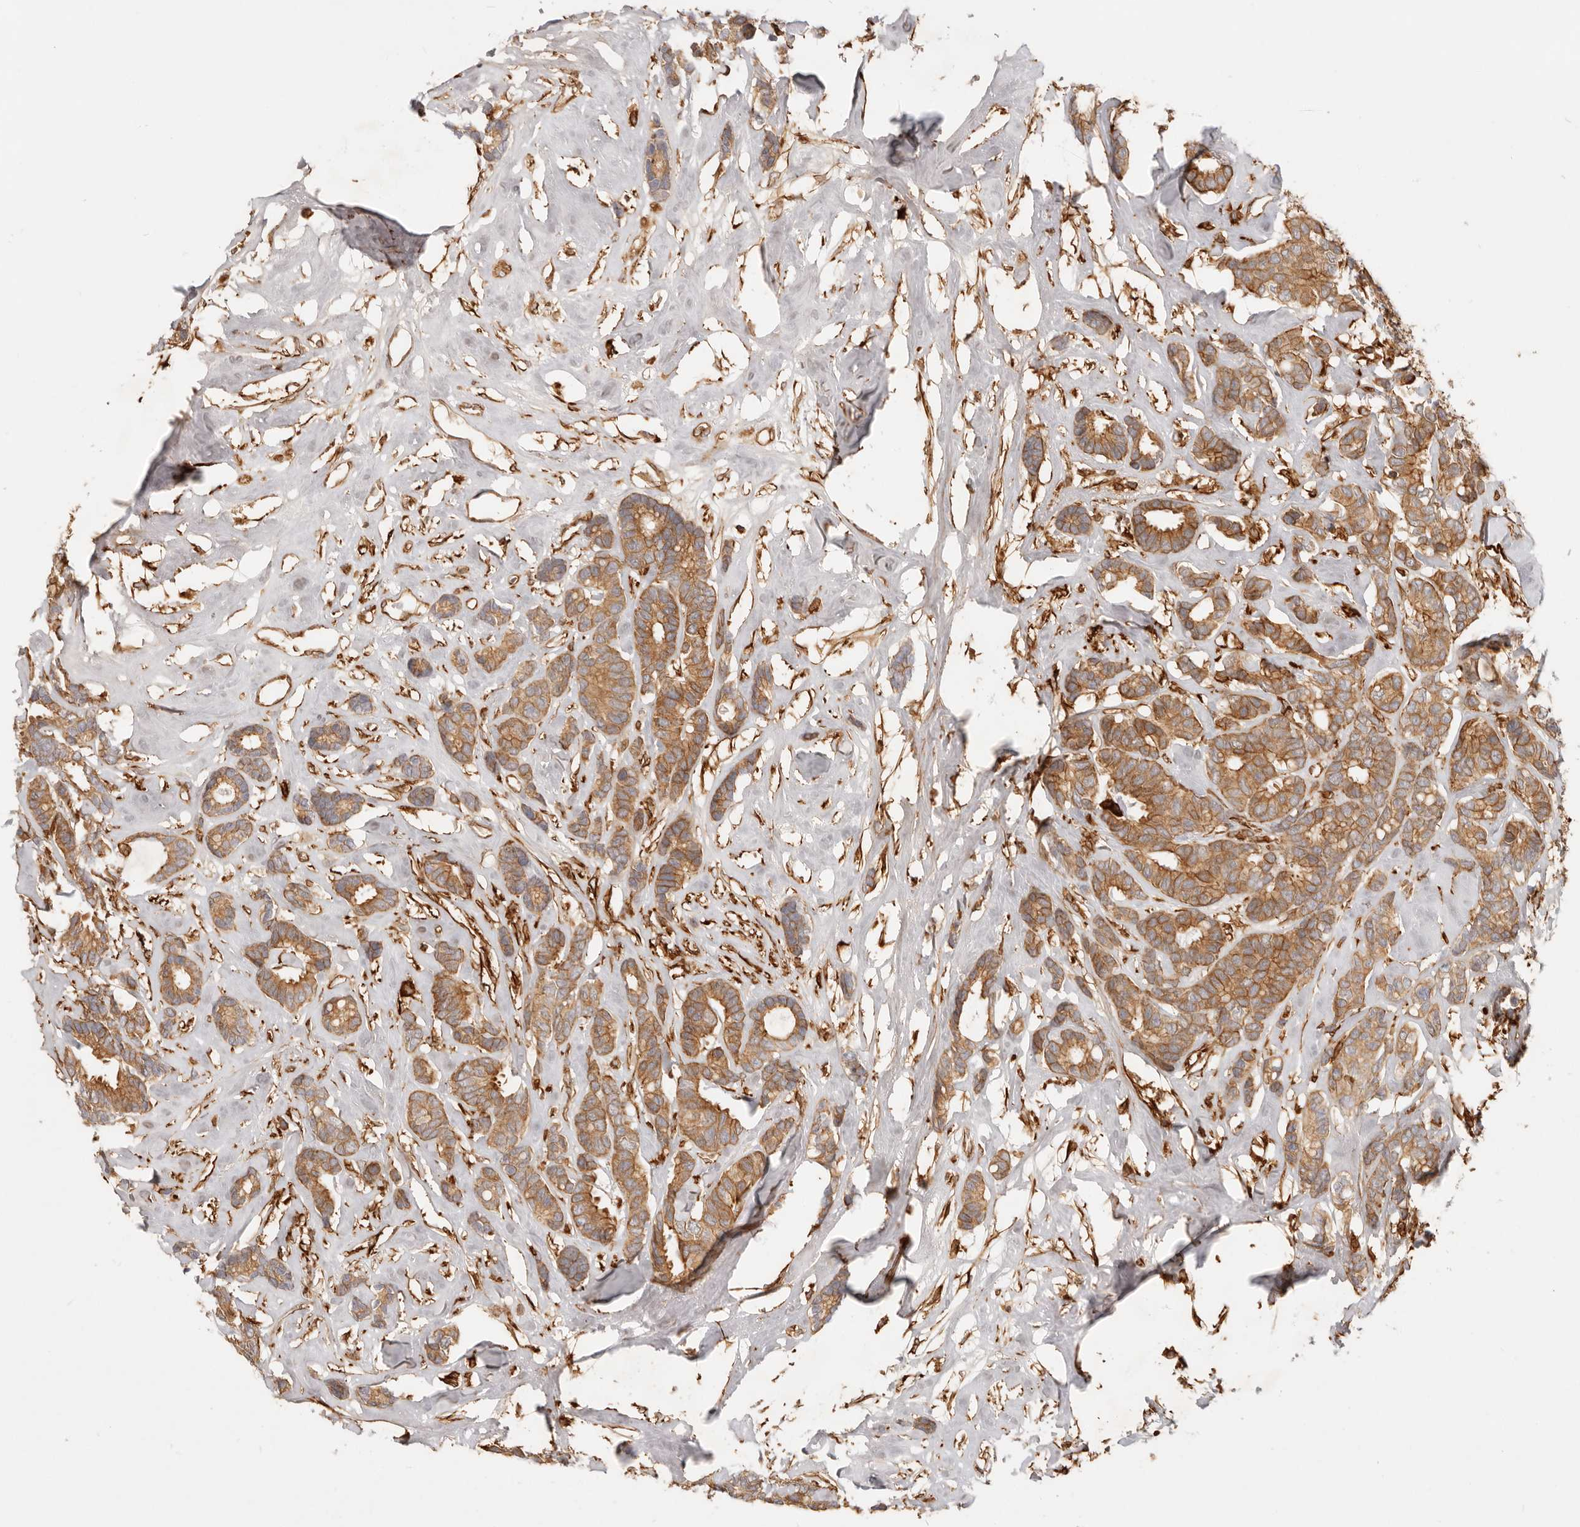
{"staining": {"intensity": "moderate", "quantity": ">75%", "location": "cytoplasmic/membranous"}, "tissue": "breast cancer", "cell_type": "Tumor cells", "image_type": "cancer", "snomed": [{"axis": "morphology", "description": "Duct carcinoma"}, {"axis": "topography", "description": "Breast"}], "caption": "Moderate cytoplasmic/membranous protein expression is identified in approximately >75% of tumor cells in intraductal carcinoma (breast).", "gene": "UFSP1", "patient": {"sex": "female", "age": 87}}